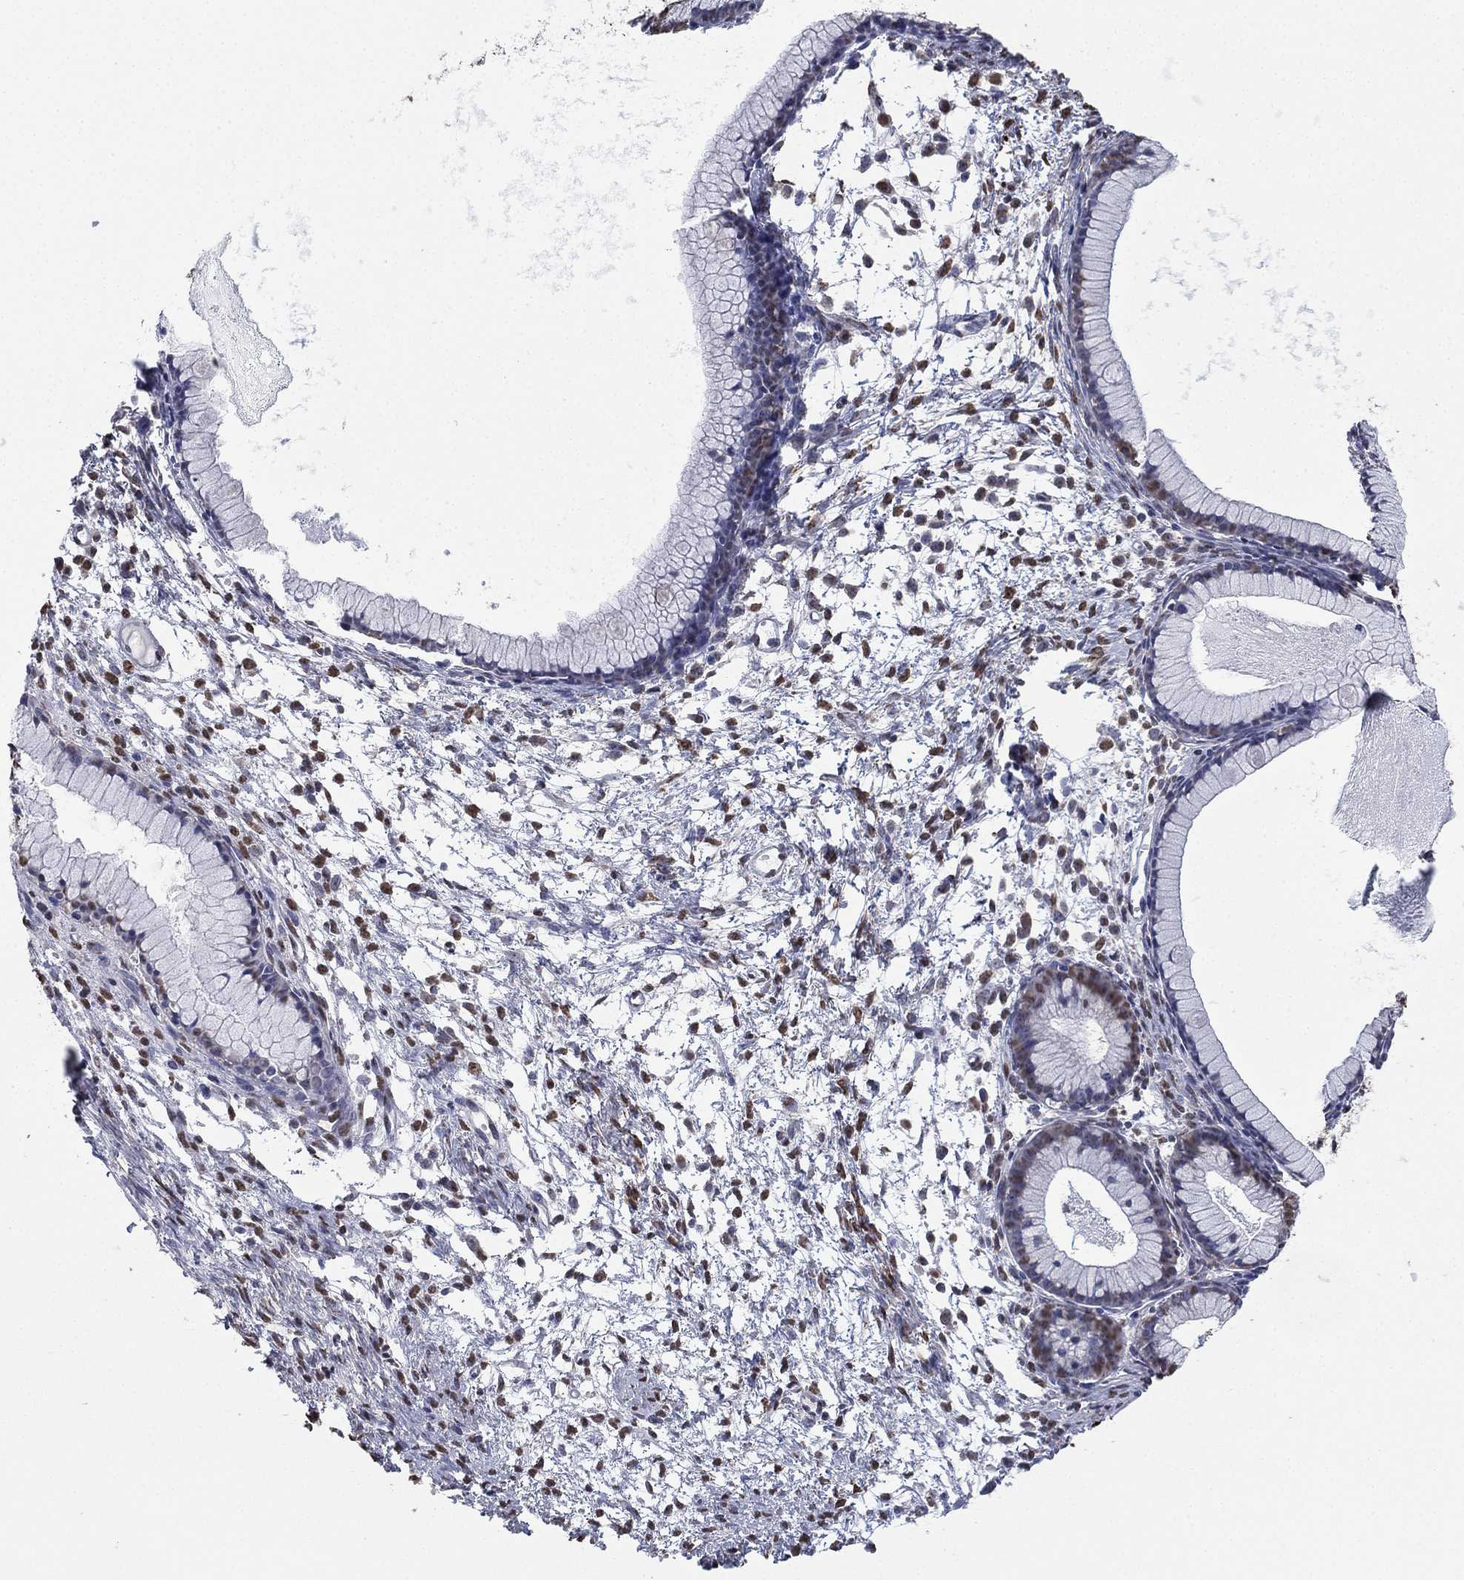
{"staining": {"intensity": "weak", "quantity": "<25%", "location": "nuclear"}, "tissue": "ovarian cancer", "cell_type": "Tumor cells", "image_type": "cancer", "snomed": [{"axis": "morphology", "description": "Cystadenocarcinoma, mucinous, NOS"}, {"axis": "topography", "description": "Ovary"}], "caption": "Tumor cells show no significant protein positivity in ovarian cancer (mucinous cystadenocarcinoma).", "gene": "ALDH7A1", "patient": {"sex": "female", "age": 41}}